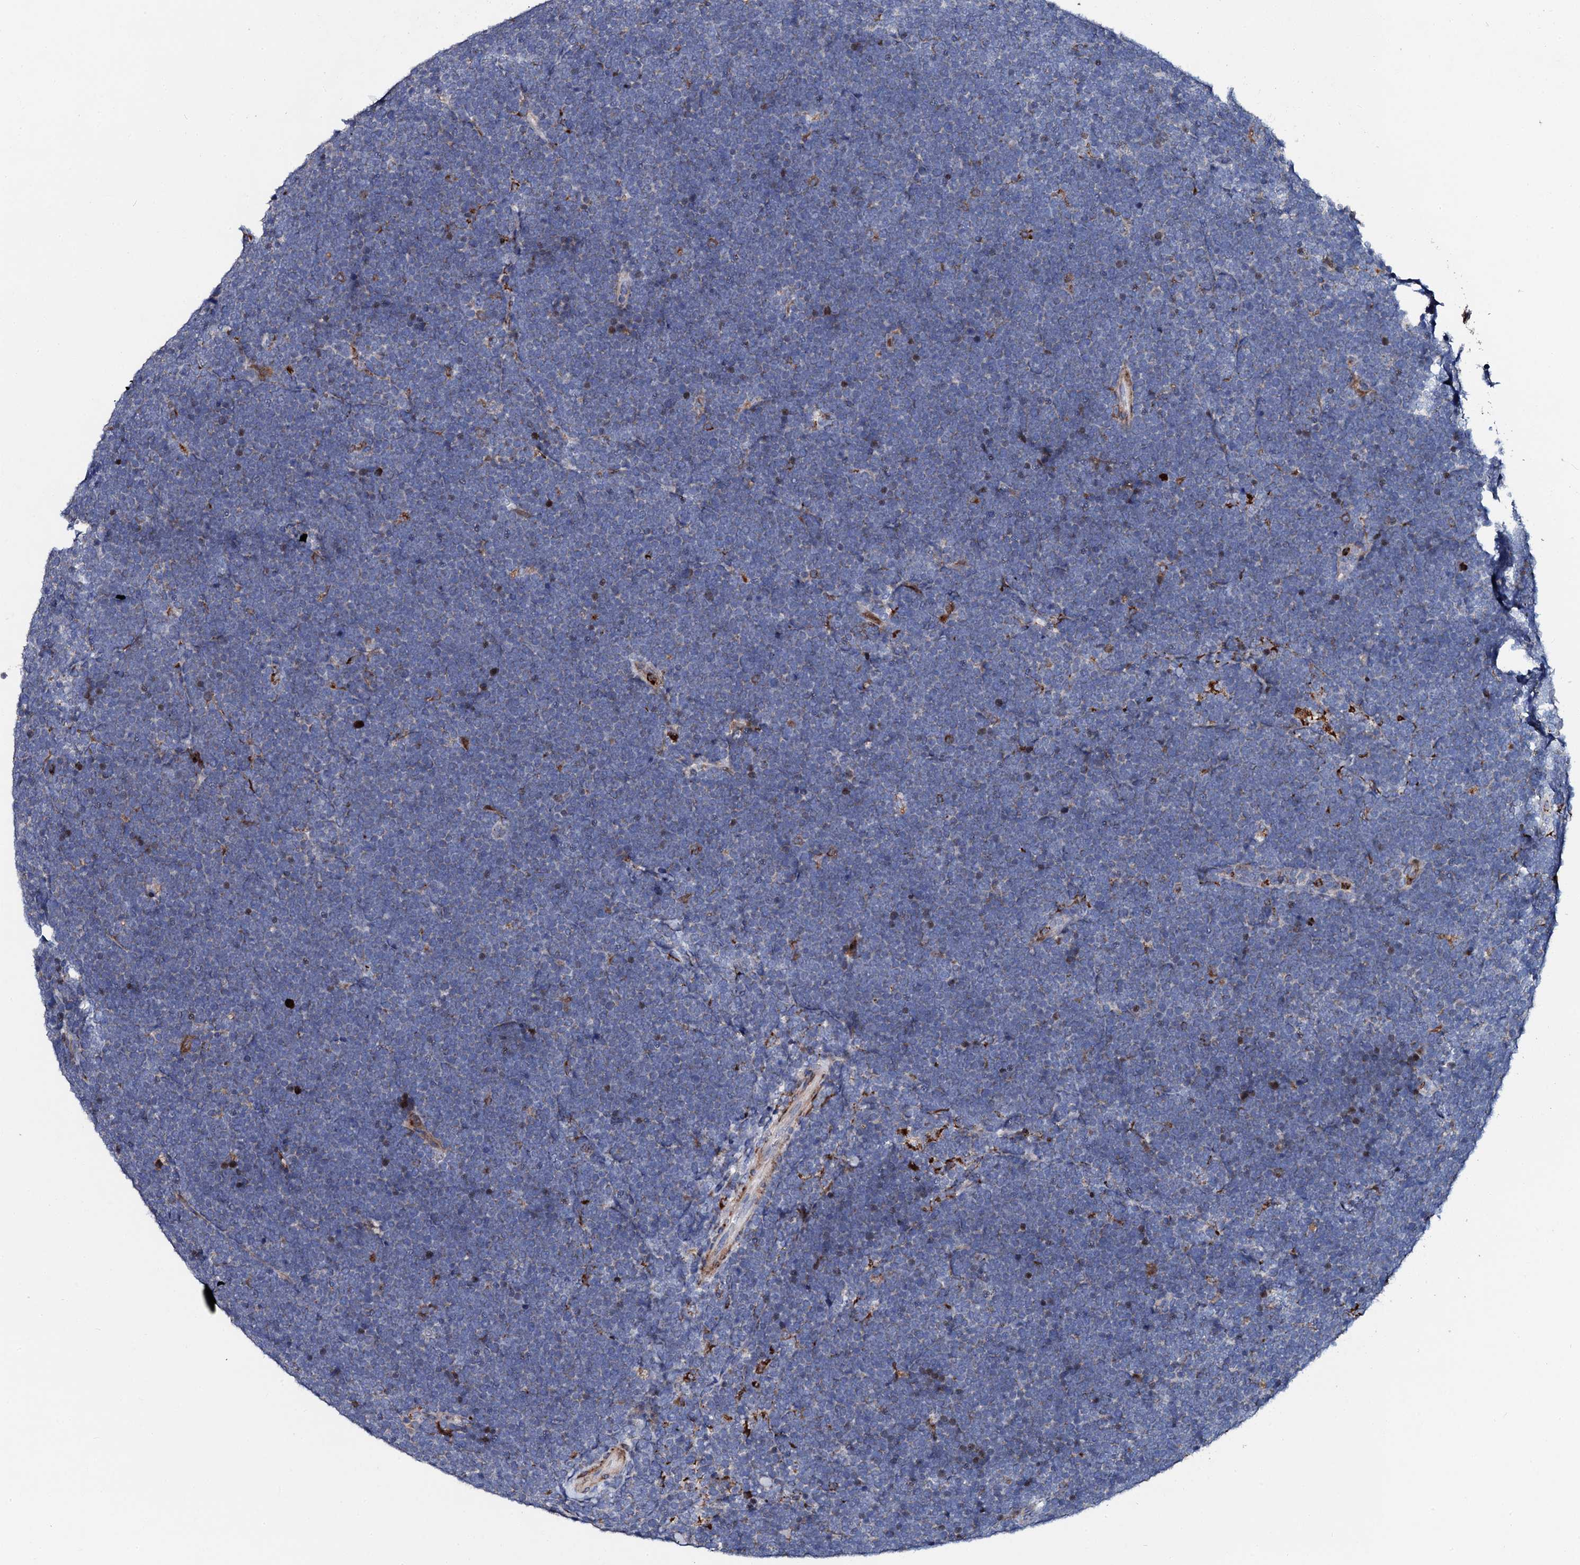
{"staining": {"intensity": "negative", "quantity": "none", "location": "none"}, "tissue": "lymphoma", "cell_type": "Tumor cells", "image_type": "cancer", "snomed": [{"axis": "morphology", "description": "Malignant lymphoma, non-Hodgkin's type, High grade"}, {"axis": "topography", "description": "Lymph node"}], "caption": "There is no significant positivity in tumor cells of malignant lymphoma, non-Hodgkin's type (high-grade). (Brightfield microscopy of DAB (3,3'-diaminobenzidine) immunohistochemistry at high magnification).", "gene": "TCIRG1", "patient": {"sex": "male", "age": 13}}